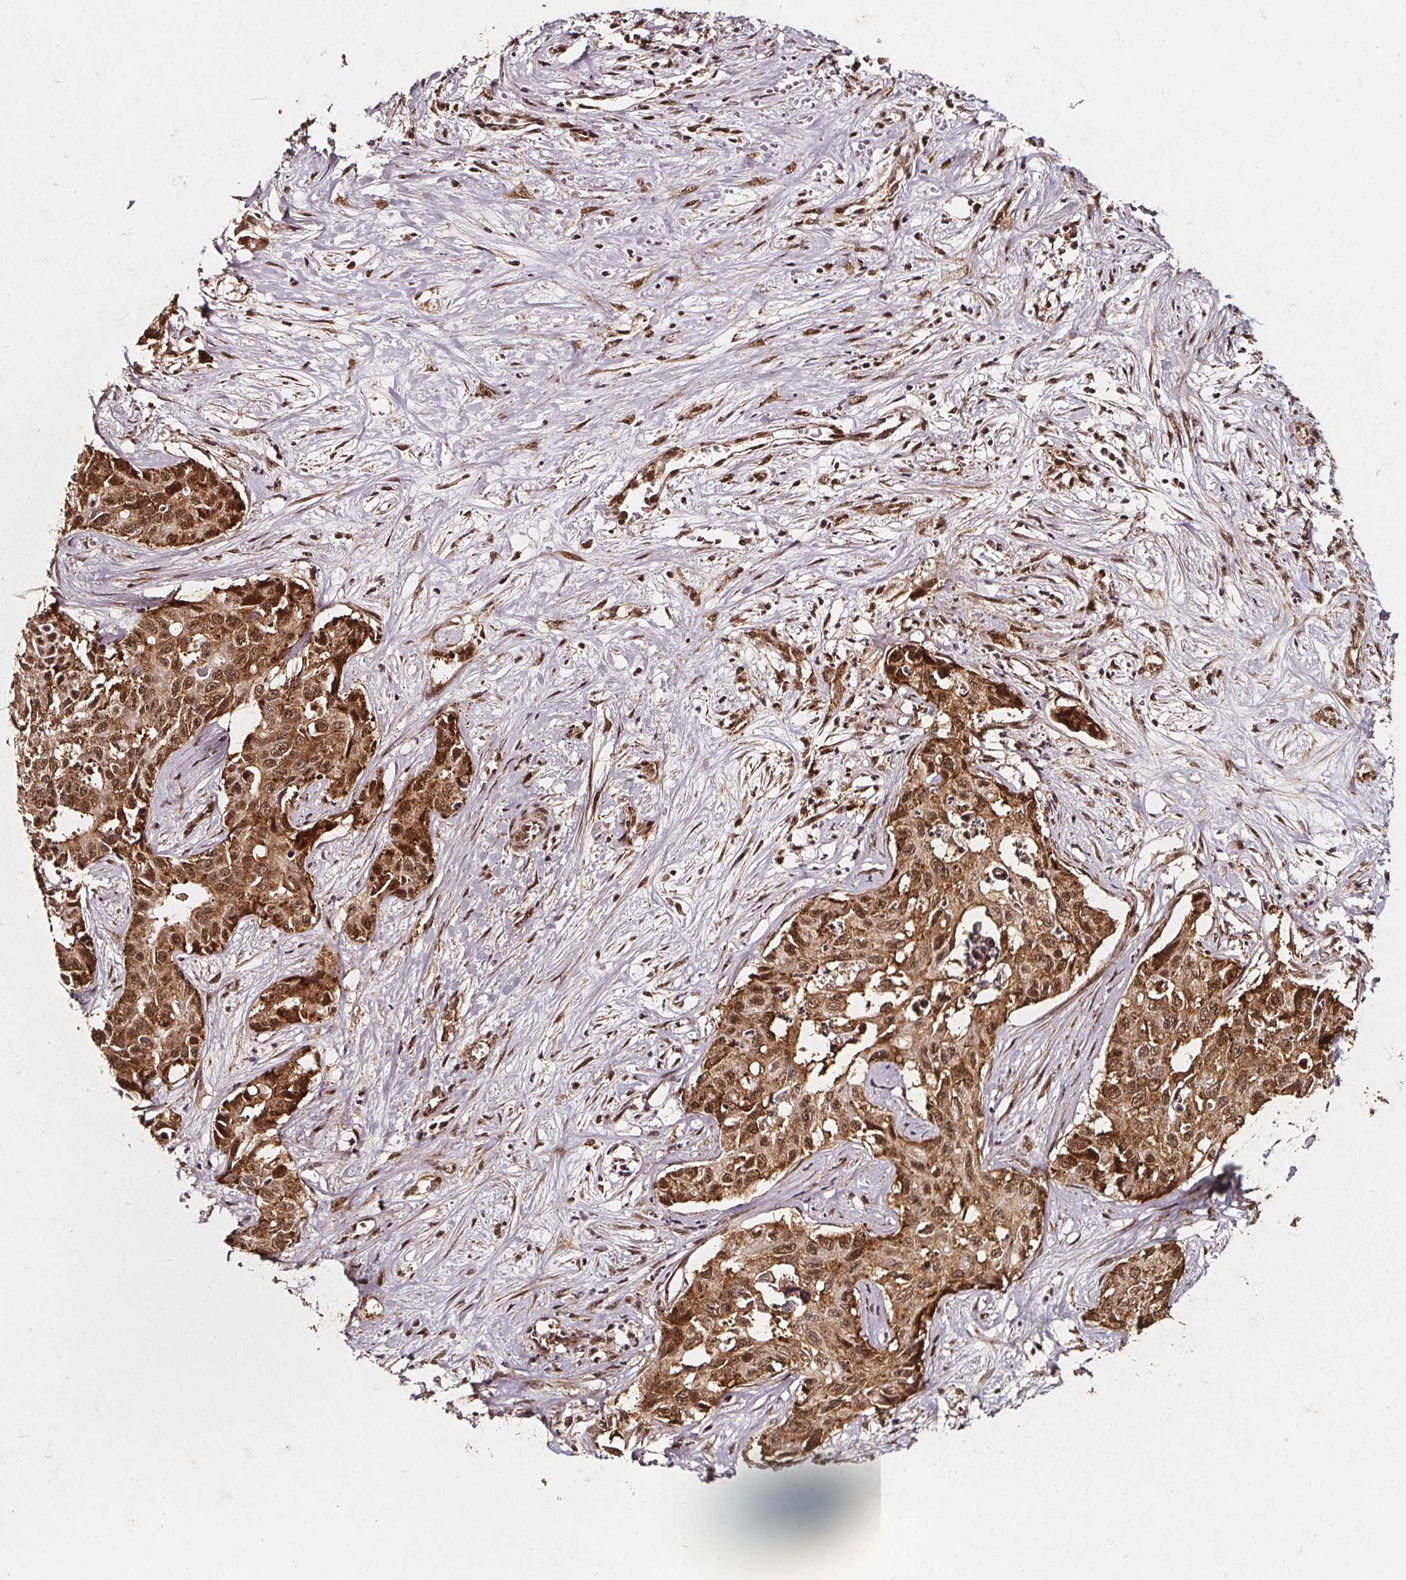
{"staining": {"intensity": "strong", "quantity": ">75%", "location": "cytoplasmic/membranous,nuclear"}, "tissue": "liver cancer", "cell_type": "Tumor cells", "image_type": "cancer", "snomed": [{"axis": "morphology", "description": "Cholangiocarcinoma"}, {"axis": "topography", "description": "Liver"}], "caption": "Protein expression by immunohistochemistry (IHC) reveals strong cytoplasmic/membranous and nuclear positivity in about >75% of tumor cells in cholangiocarcinoma (liver). (DAB (3,3'-diaminobenzidine) IHC, brown staining for protein, blue staining for nuclei).", "gene": "SMN1", "patient": {"sex": "female", "age": 65}}